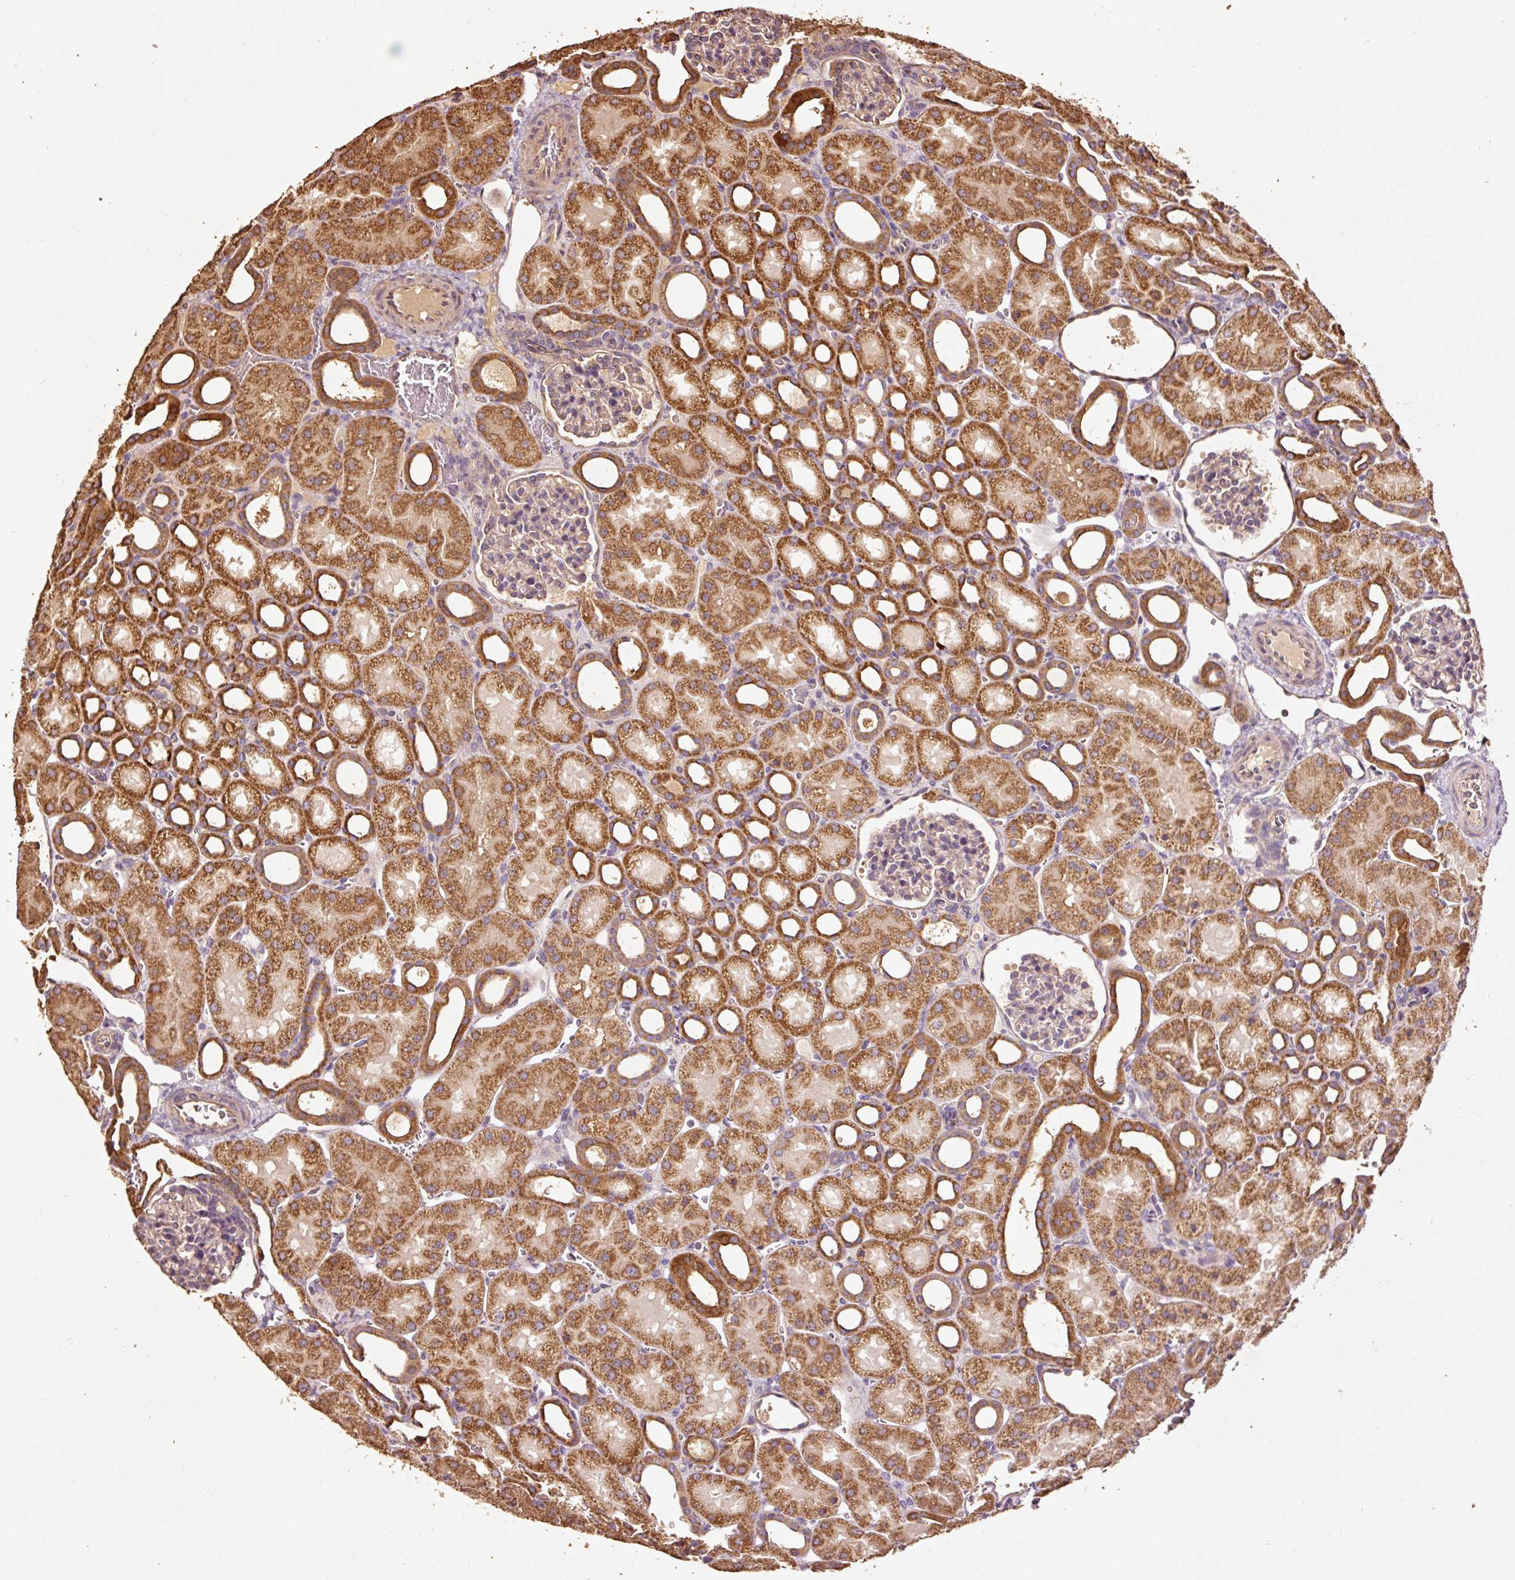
{"staining": {"intensity": "moderate", "quantity": "25%-75%", "location": "cytoplasmic/membranous"}, "tissue": "kidney", "cell_type": "Cells in glomeruli", "image_type": "normal", "snomed": [{"axis": "morphology", "description": "Normal tissue, NOS"}, {"axis": "topography", "description": "Kidney"}], "caption": "A photomicrograph of kidney stained for a protein reveals moderate cytoplasmic/membranous brown staining in cells in glomeruli. The staining is performed using DAB (3,3'-diaminobenzidine) brown chromogen to label protein expression. The nuclei are counter-stained blue using hematoxylin.", "gene": "EFHC1", "patient": {"sex": "male", "age": 2}}